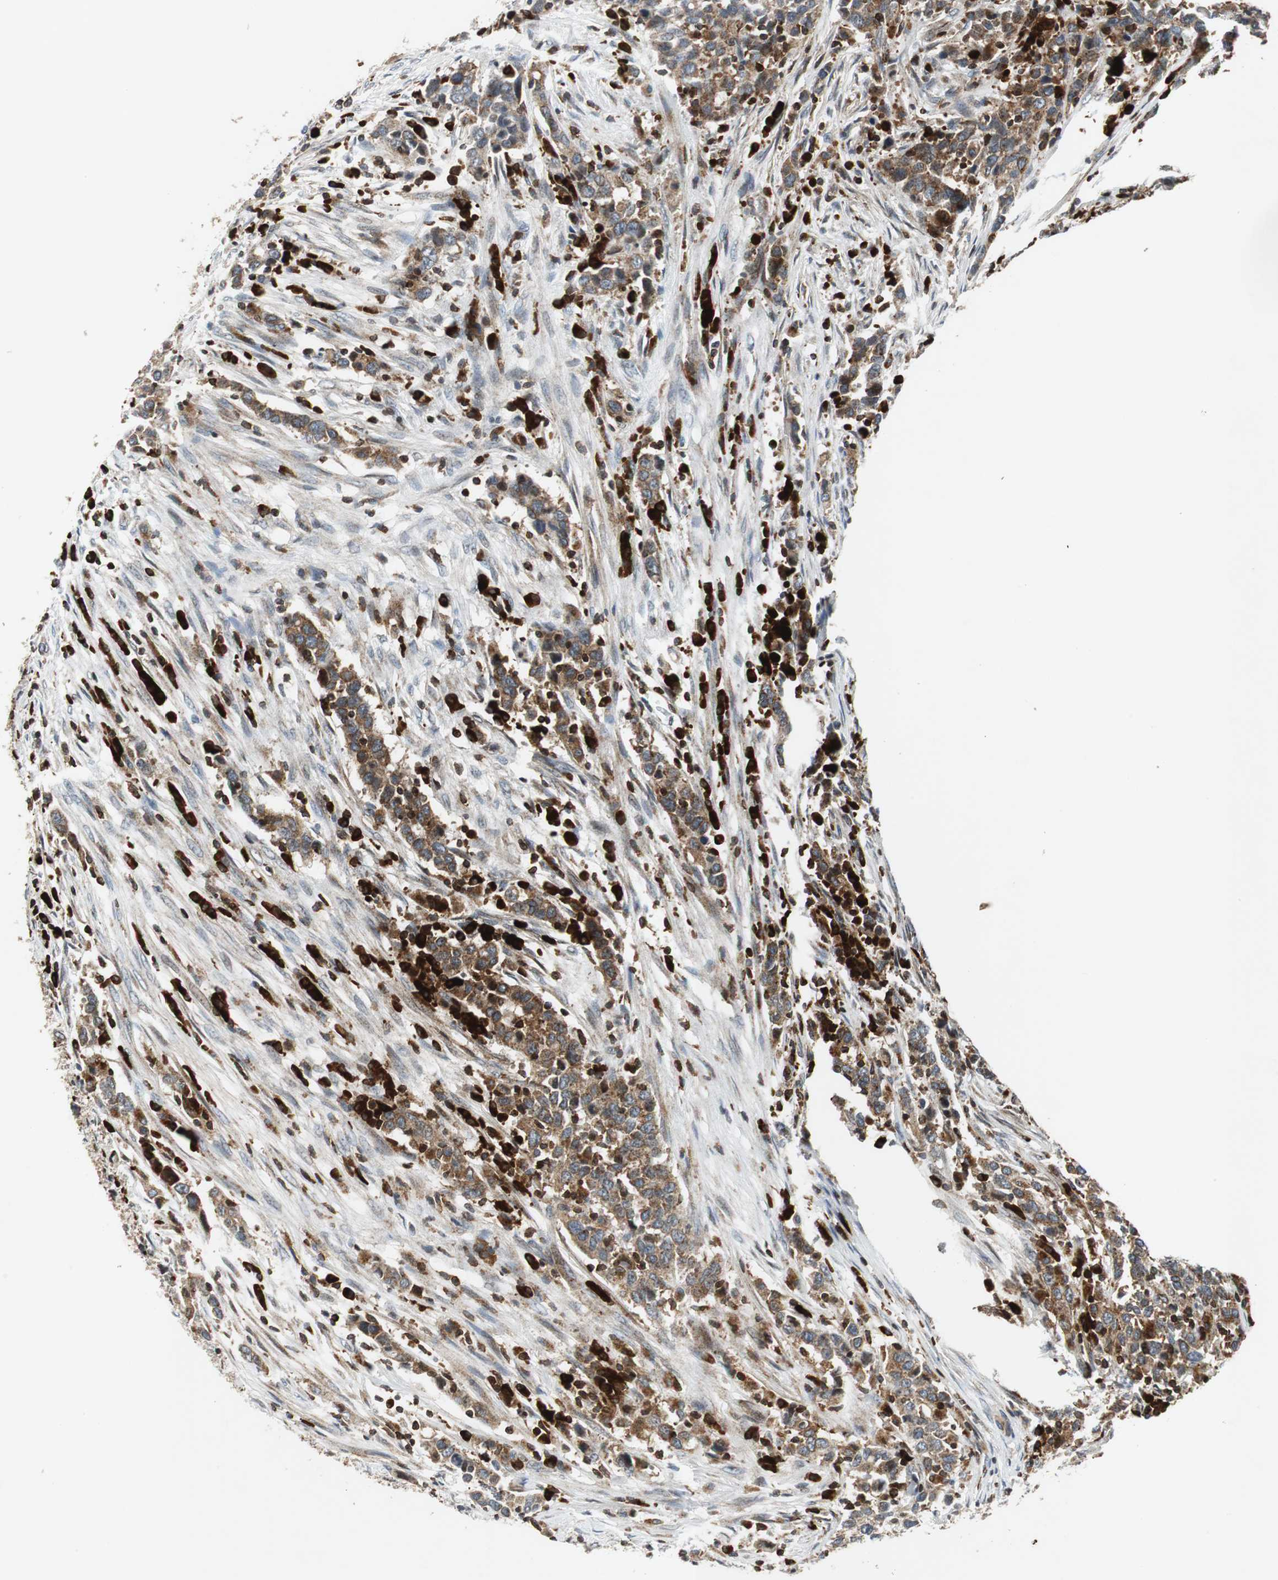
{"staining": {"intensity": "moderate", "quantity": ">75%", "location": "cytoplasmic/membranous"}, "tissue": "urothelial cancer", "cell_type": "Tumor cells", "image_type": "cancer", "snomed": [{"axis": "morphology", "description": "Urothelial carcinoma, High grade"}, {"axis": "topography", "description": "Urinary bladder"}], "caption": "Approximately >75% of tumor cells in human urothelial cancer exhibit moderate cytoplasmic/membranous protein staining as visualized by brown immunohistochemical staining.", "gene": "TUBA4A", "patient": {"sex": "male", "age": 61}}